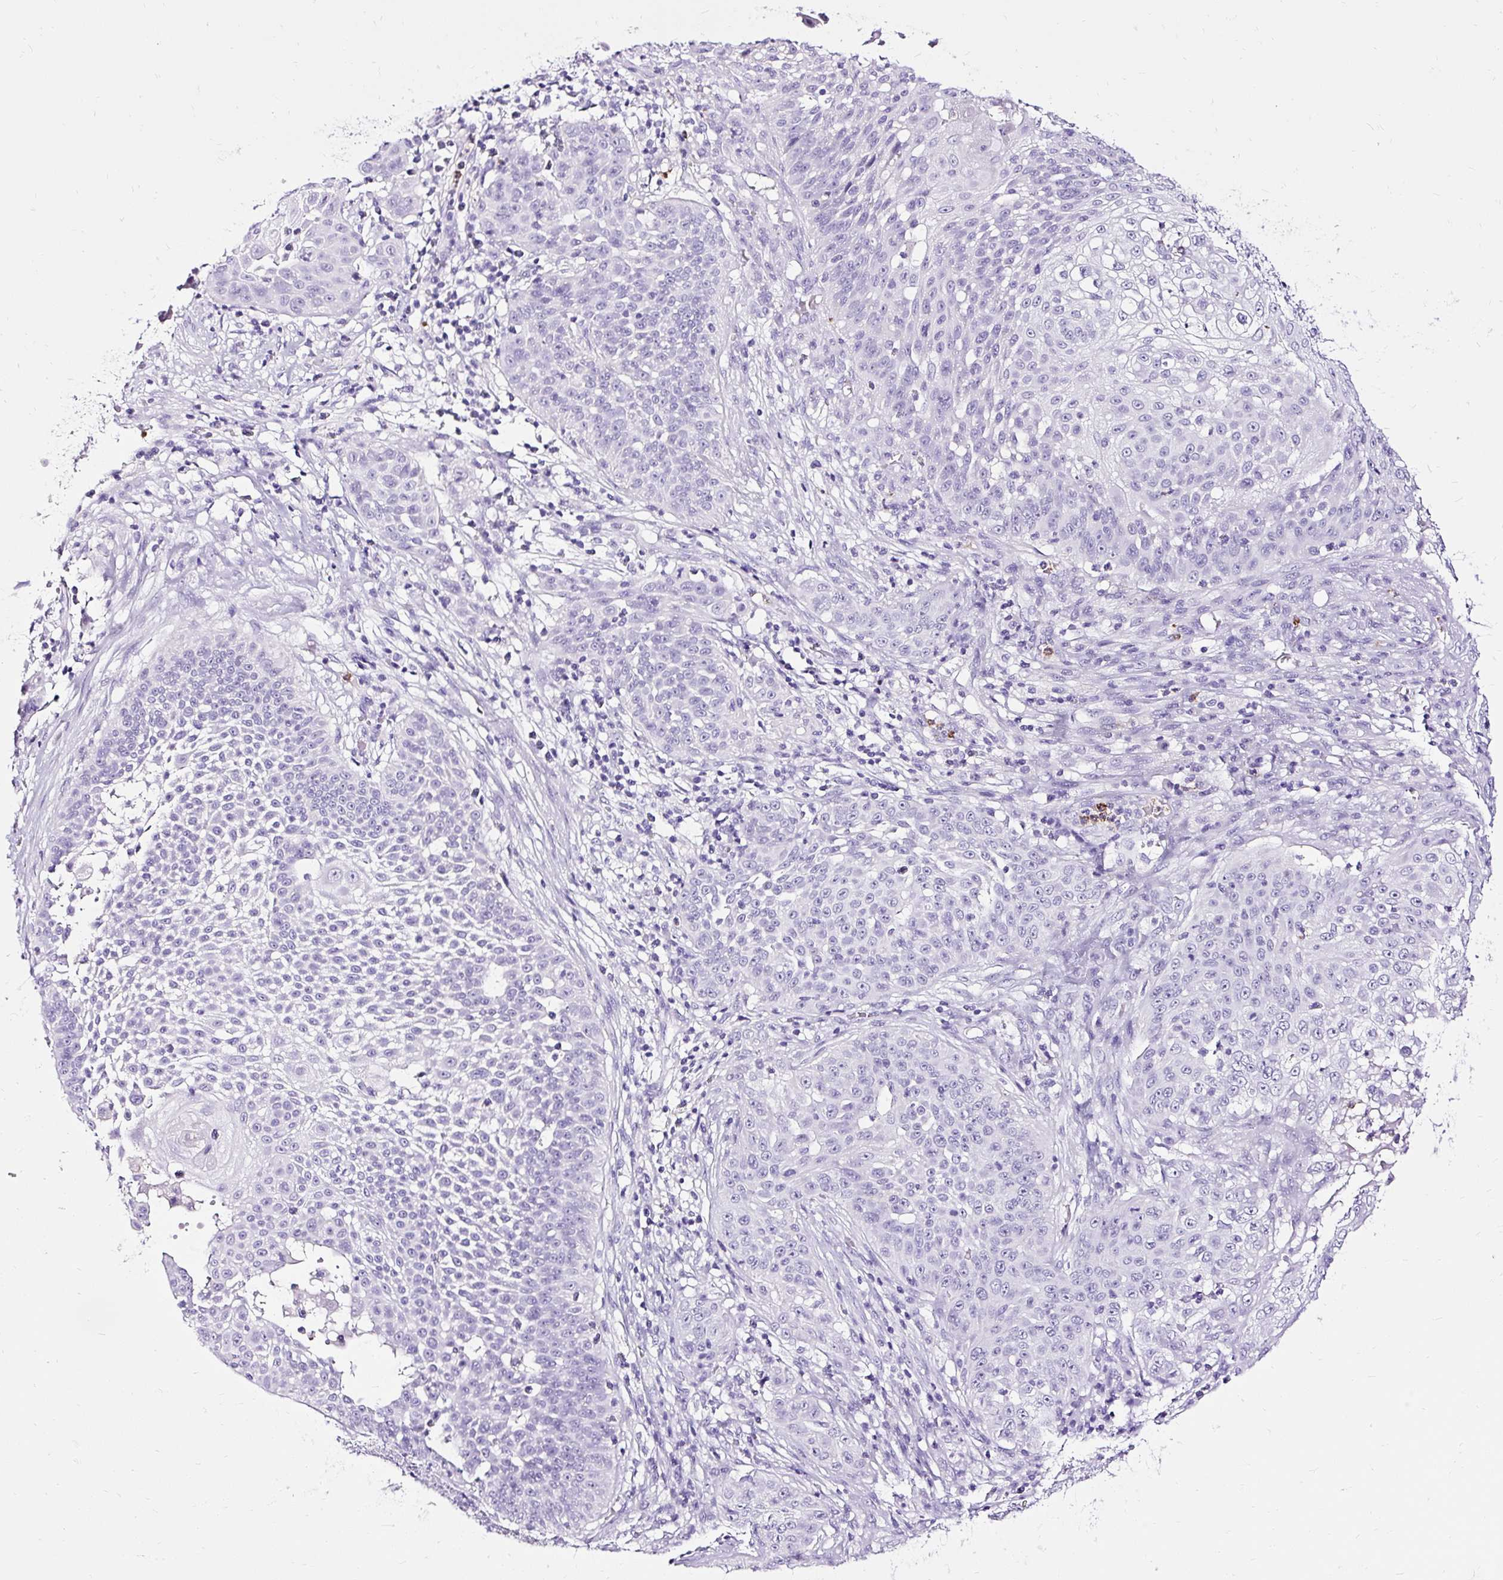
{"staining": {"intensity": "negative", "quantity": "none", "location": "none"}, "tissue": "skin cancer", "cell_type": "Tumor cells", "image_type": "cancer", "snomed": [{"axis": "morphology", "description": "Squamous cell carcinoma, NOS"}, {"axis": "topography", "description": "Skin"}], "caption": "Tumor cells show no significant positivity in squamous cell carcinoma (skin).", "gene": "SLC7A8", "patient": {"sex": "male", "age": 24}}